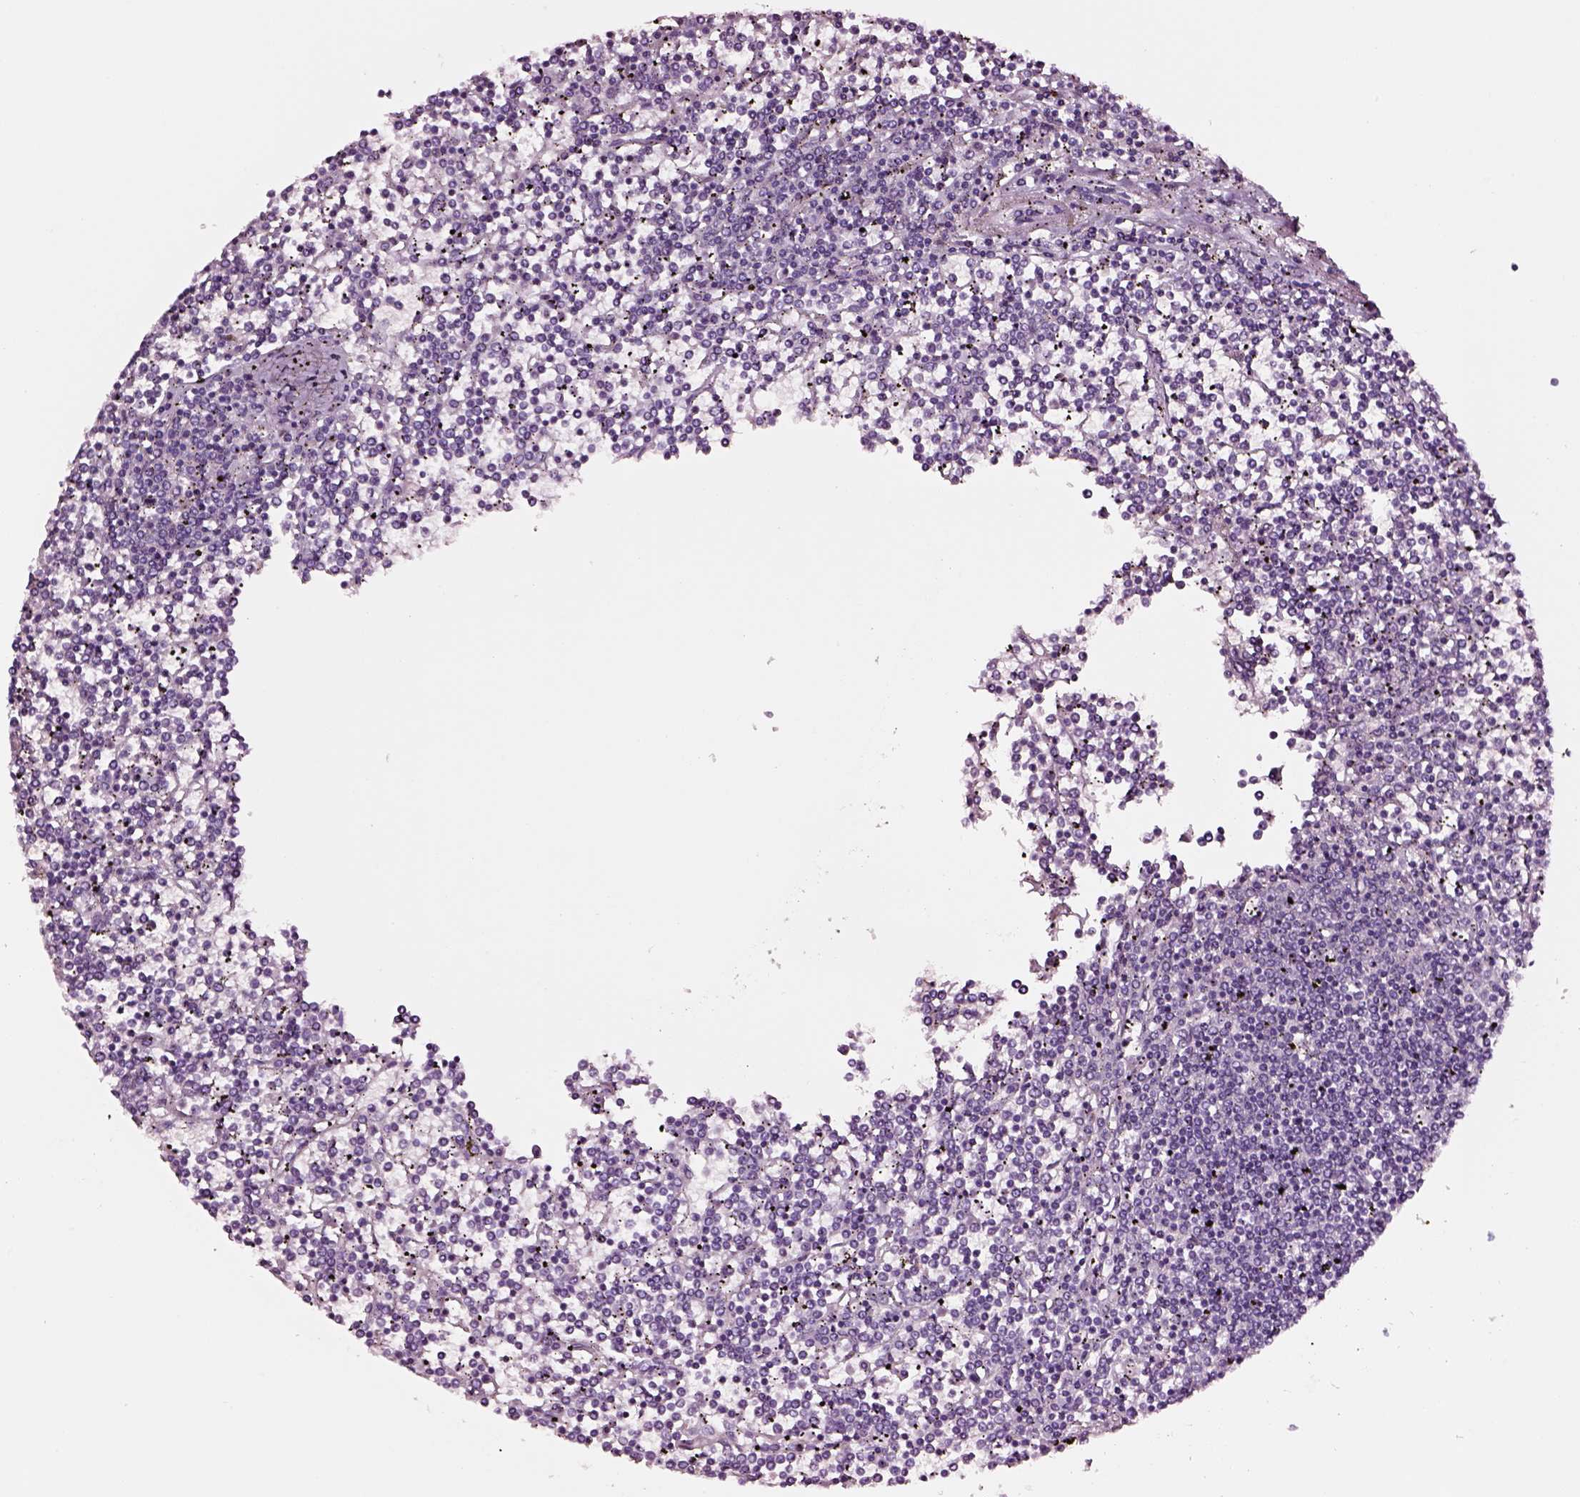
{"staining": {"intensity": "negative", "quantity": "none", "location": "none"}, "tissue": "lymphoma", "cell_type": "Tumor cells", "image_type": "cancer", "snomed": [{"axis": "morphology", "description": "Malignant lymphoma, non-Hodgkin's type, Low grade"}, {"axis": "topography", "description": "Spleen"}], "caption": "Tumor cells show no significant expression in lymphoma.", "gene": "SOX10", "patient": {"sex": "female", "age": 19}}